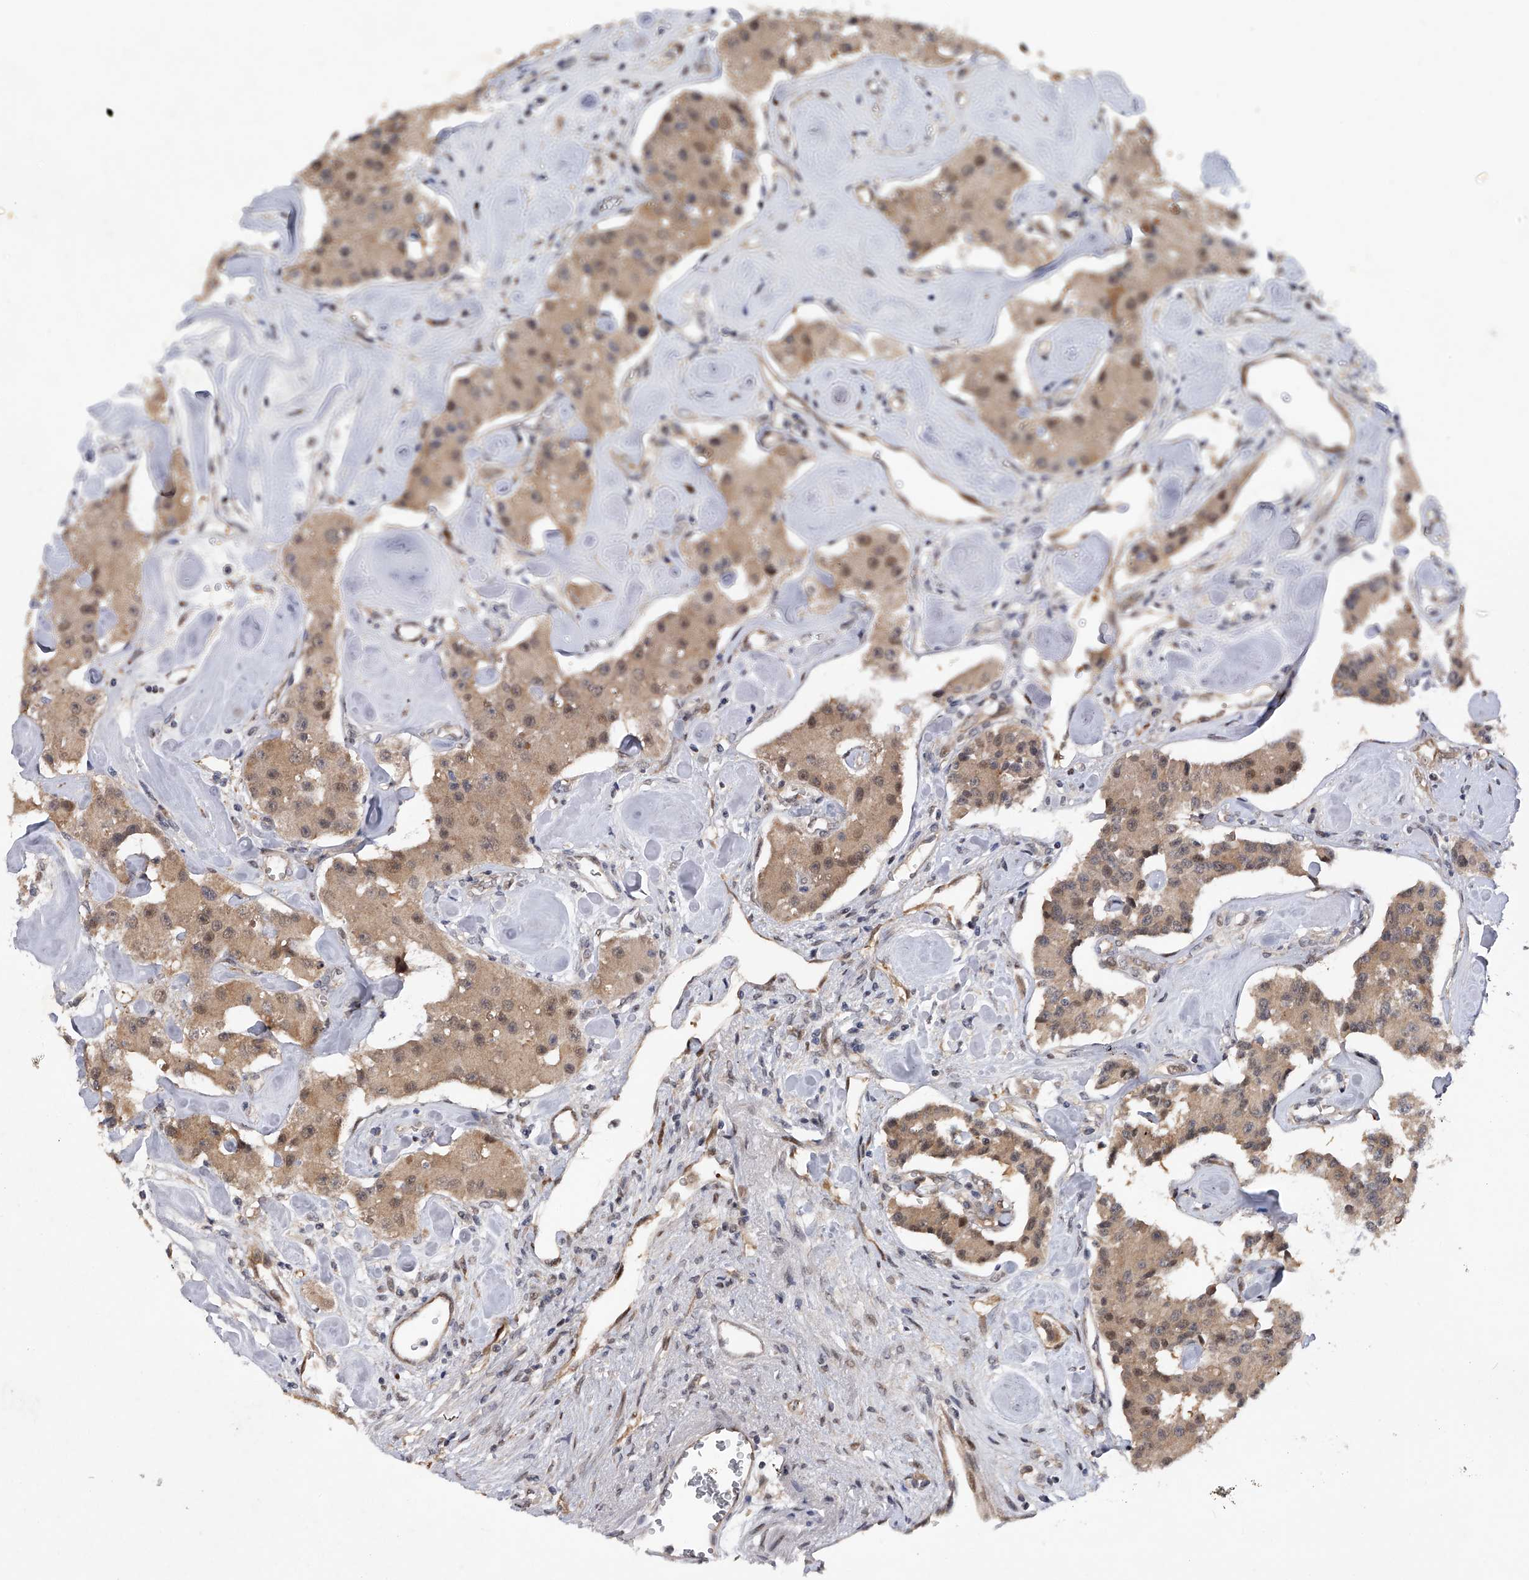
{"staining": {"intensity": "moderate", "quantity": ">75%", "location": "cytoplasmic/membranous,nuclear"}, "tissue": "carcinoid", "cell_type": "Tumor cells", "image_type": "cancer", "snomed": [{"axis": "morphology", "description": "Carcinoid, malignant, NOS"}, {"axis": "topography", "description": "Pancreas"}], "caption": "This is a photomicrograph of IHC staining of carcinoid, which shows moderate expression in the cytoplasmic/membranous and nuclear of tumor cells.", "gene": "RWDD2A", "patient": {"sex": "male", "age": 41}}